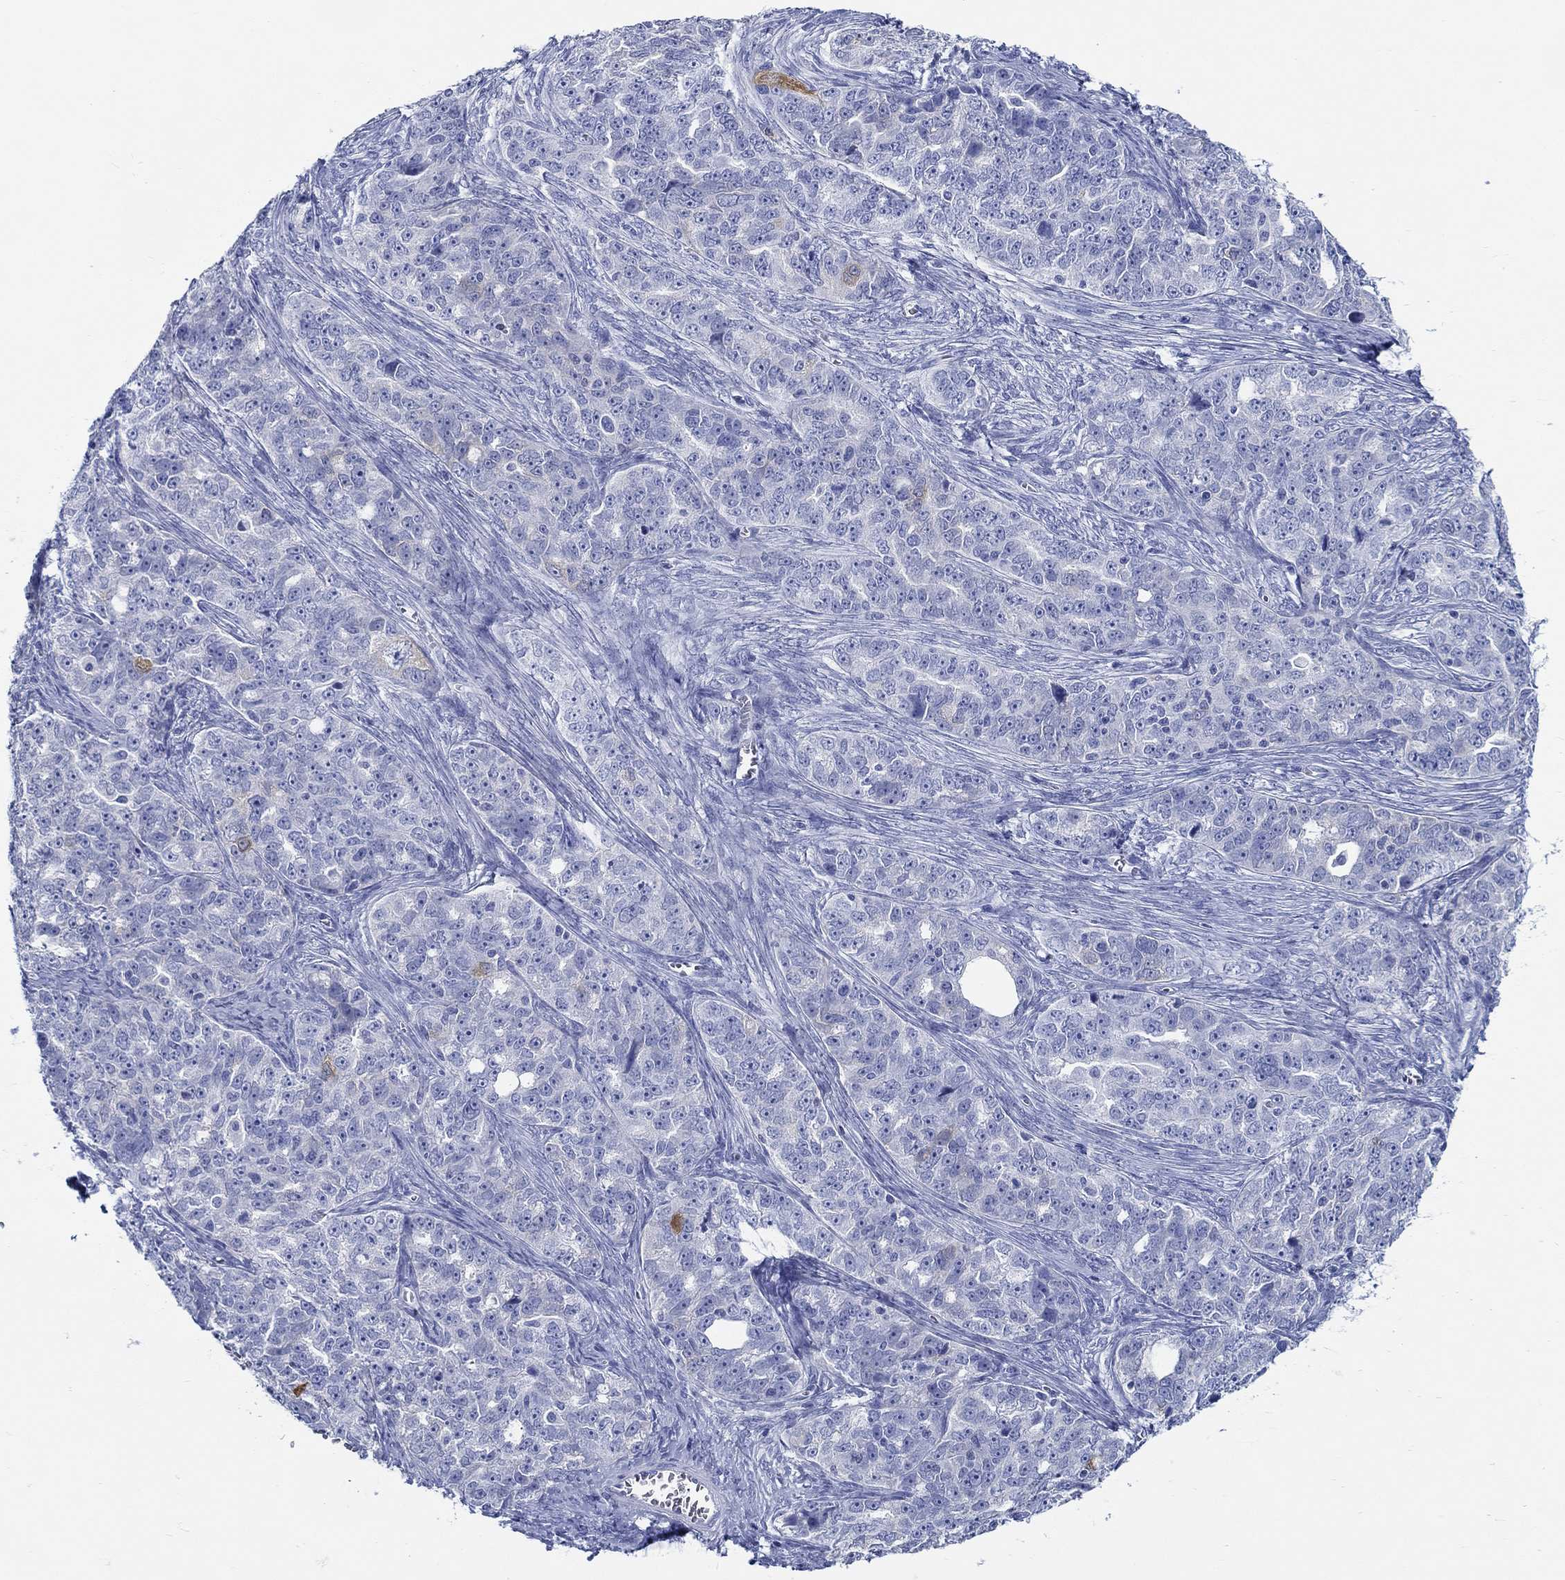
{"staining": {"intensity": "negative", "quantity": "none", "location": "none"}, "tissue": "ovarian cancer", "cell_type": "Tumor cells", "image_type": "cancer", "snomed": [{"axis": "morphology", "description": "Cystadenocarcinoma, serous, NOS"}, {"axis": "topography", "description": "Ovary"}], "caption": "A micrograph of serous cystadenocarcinoma (ovarian) stained for a protein reveals no brown staining in tumor cells.", "gene": "FBXO2", "patient": {"sex": "female", "age": 51}}